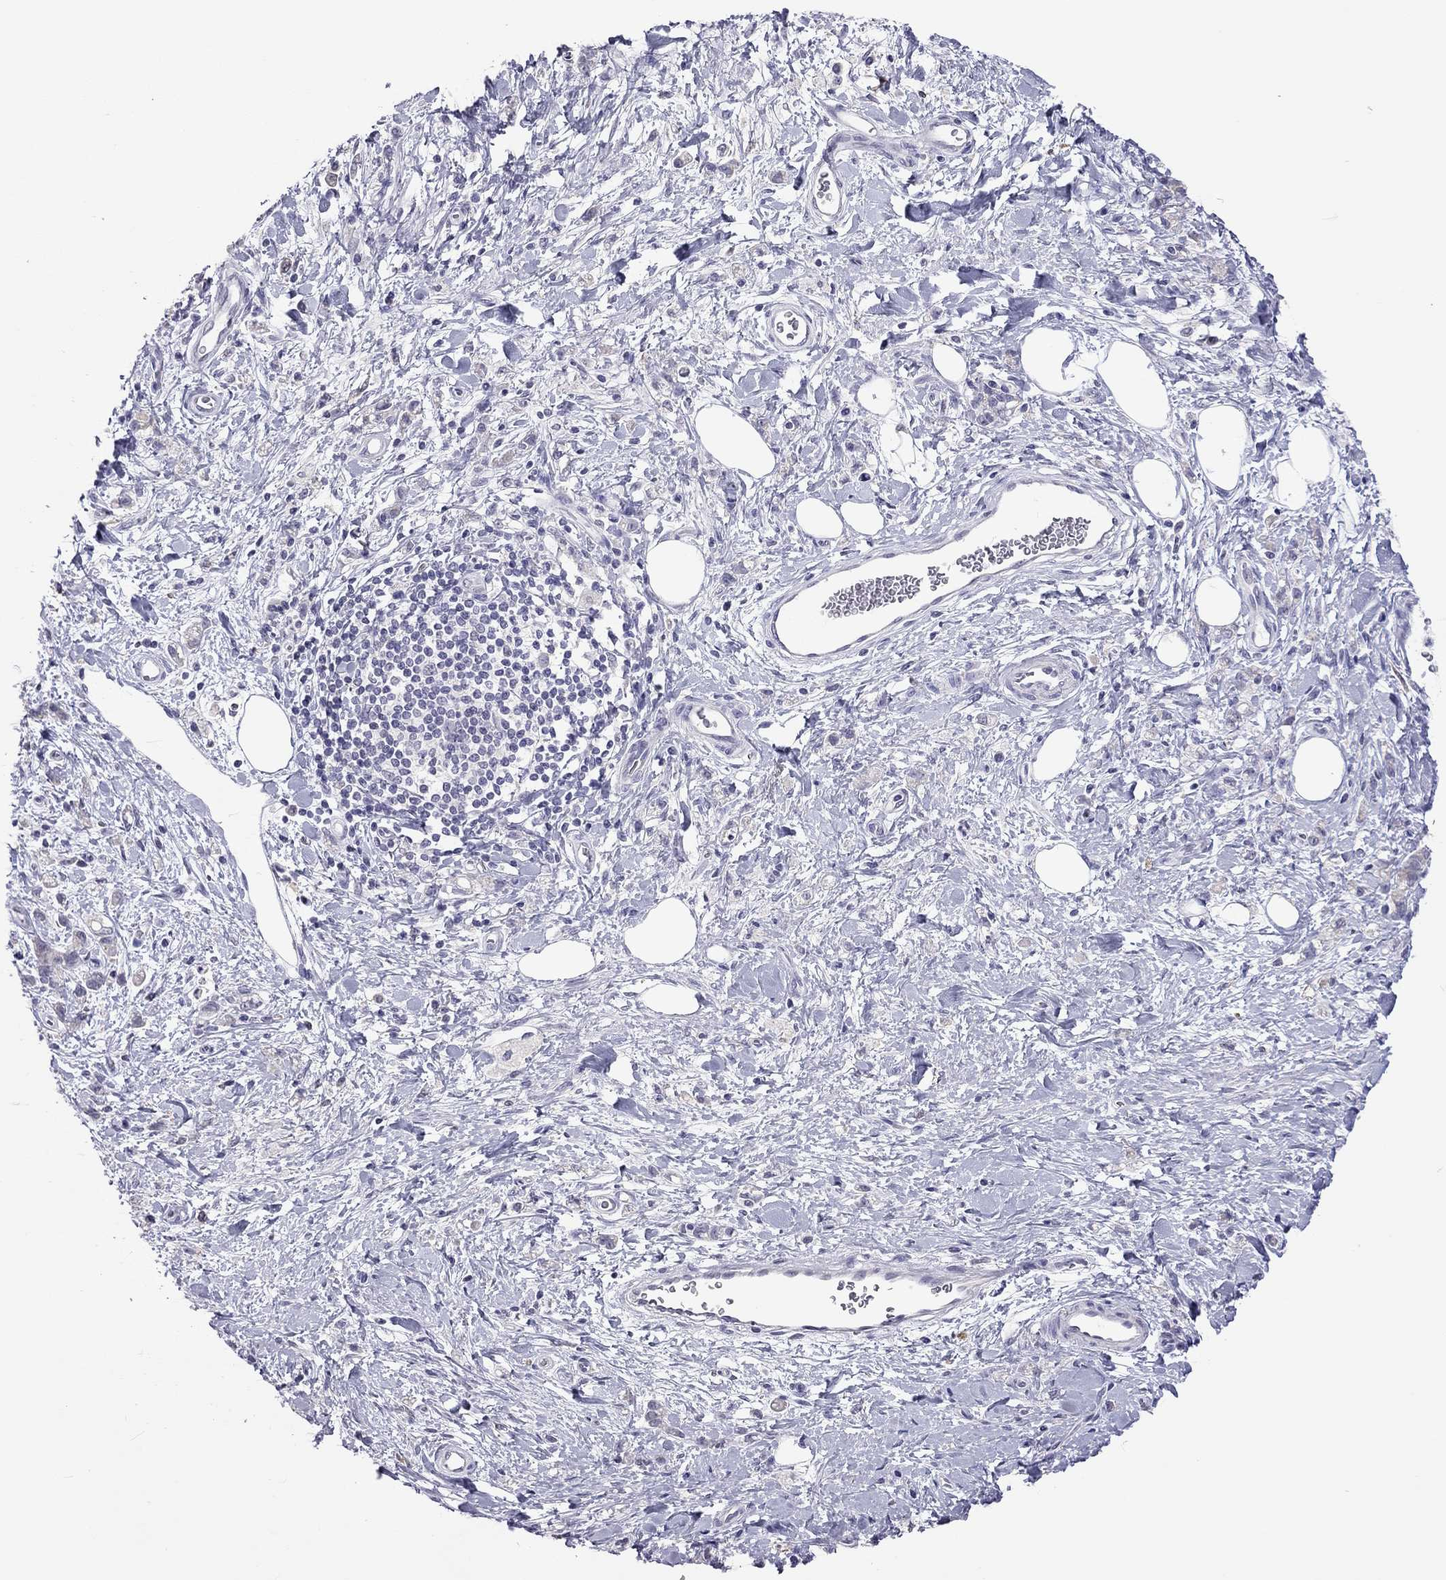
{"staining": {"intensity": "negative", "quantity": "none", "location": "none"}, "tissue": "stomach cancer", "cell_type": "Tumor cells", "image_type": "cancer", "snomed": [{"axis": "morphology", "description": "Adenocarcinoma, NOS"}, {"axis": "topography", "description": "Stomach"}], "caption": "A high-resolution histopathology image shows immunohistochemistry staining of stomach cancer, which exhibits no significant staining in tumor cells.", "gene": "PPP1R3A", "patient": {"sex": "male", "age": 77}}